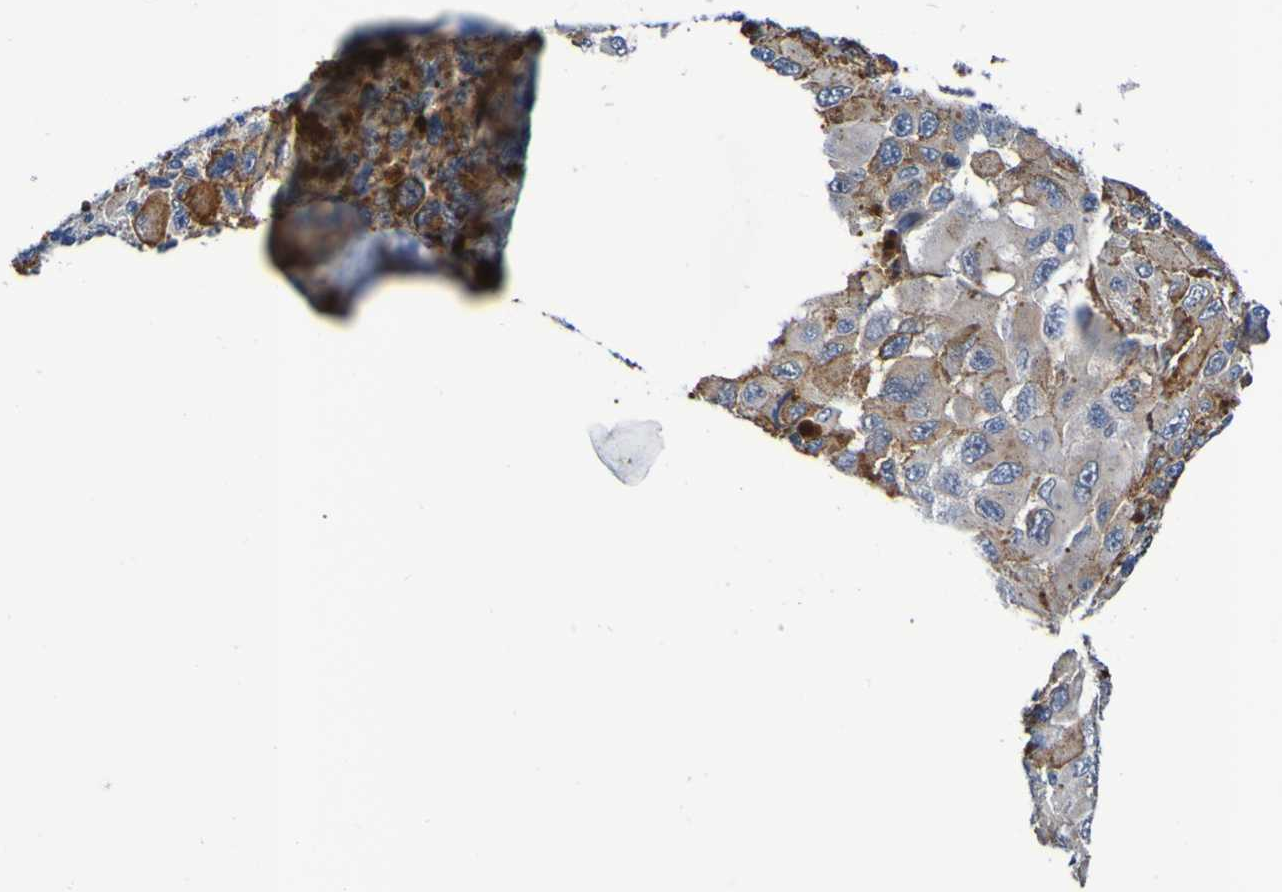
{"staining": {"intensity": "weak", "quantity": "<25%", "location": "cytoplasmic/membranous"}, "tissue": "melanoma", "cell_type": "Tumor cells", "image_type": "cancer", "snomed": [{"axis": "morphology", "description": "Malignant melanoma, NOS"}, {"axis": "topography", "description": "Skin"}], "caption": "The micrograph exhibits no significant staining in tumor cells of malignant melanoma.", "gene": "VMA21", "patient": {"sex": "female", "age": 73}}